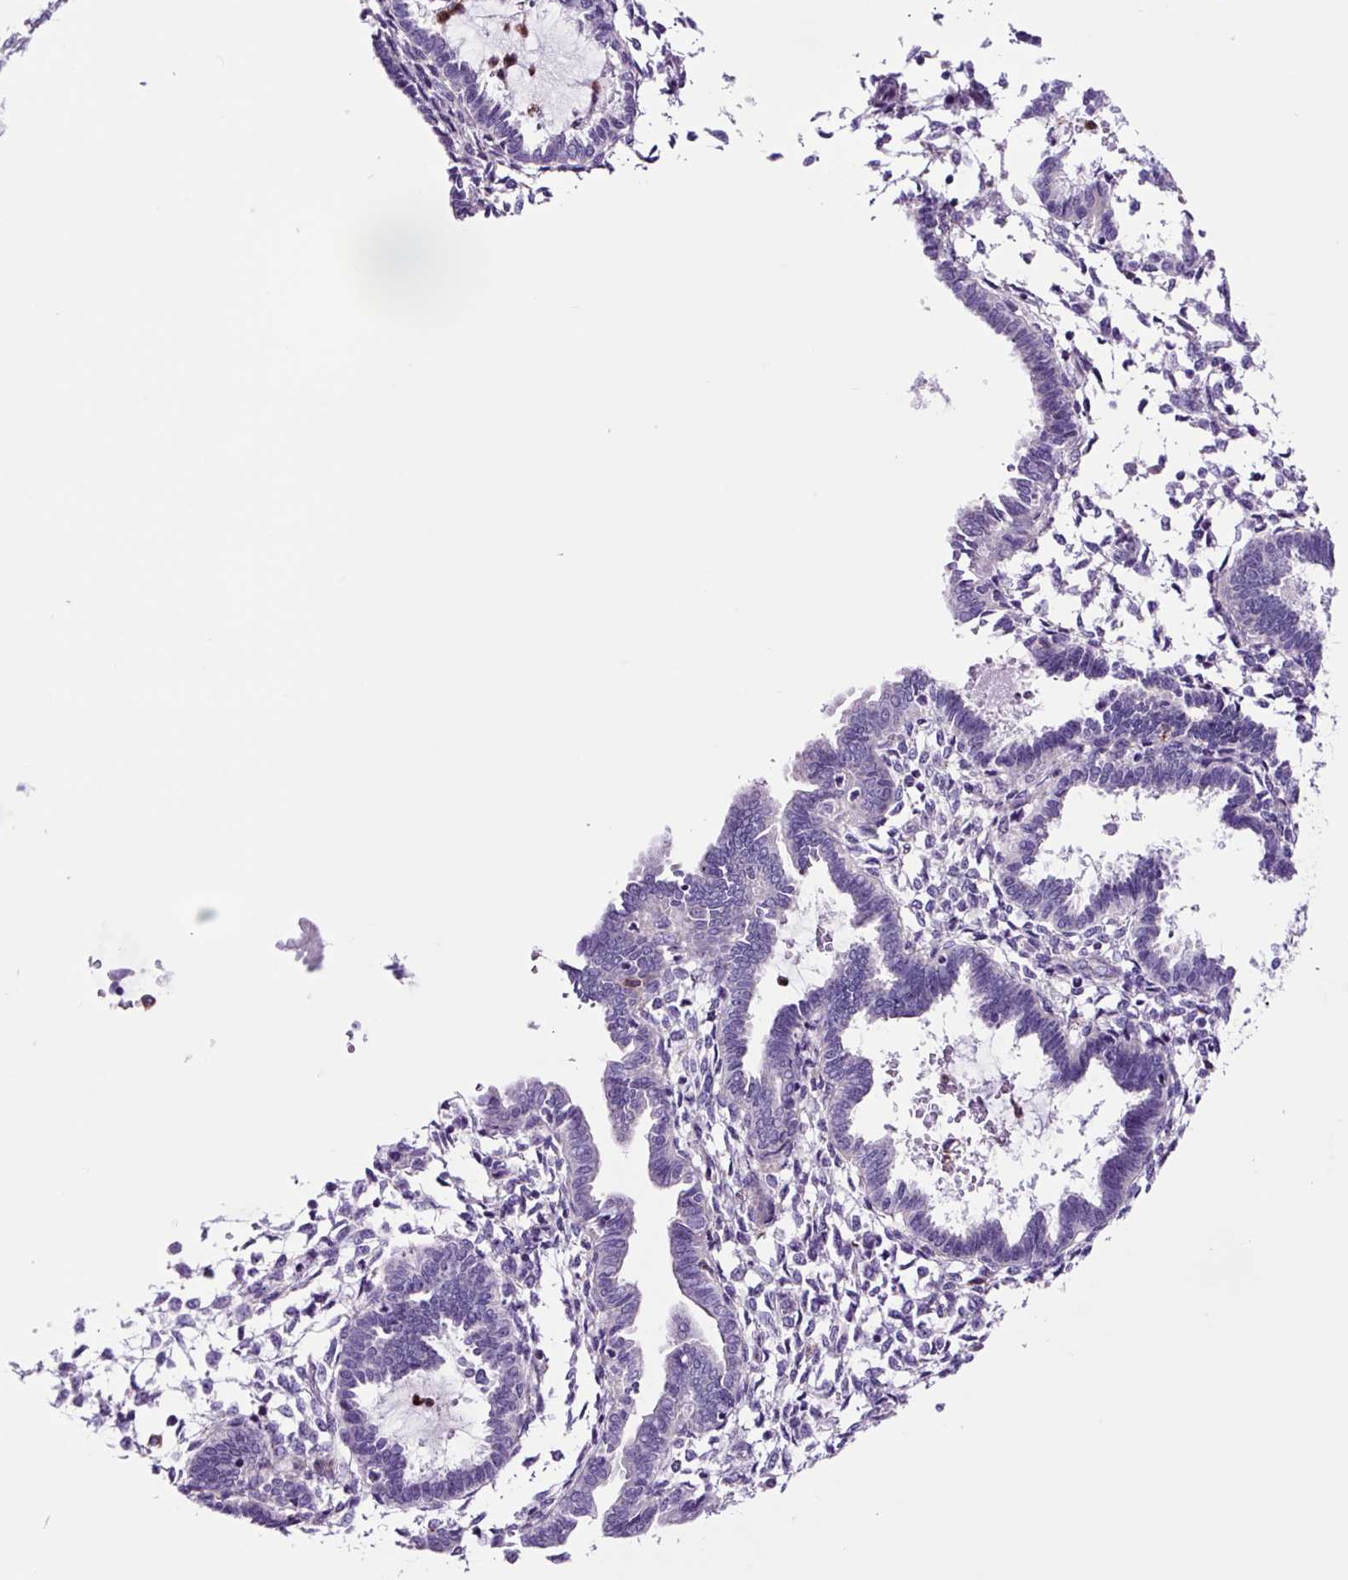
{"staining": {"intensity": "negative", "quantity": "none", "location": "none"}, "tissue": "endometrial cancer", "cell_type": "Tumor cells", "image_type": "cancer", "snomed": [{"axis": "morphology", "description": "Adenocarcinoma, NOS"}, {"axis": "topography", "description": "Uterus"}], "caption": "This is a image of immunohistochemistry staining of adenocarcinoma (endometrial), which shows no staining in tumor cells. (Stains: DAB (3,3'-diaminobenzidine) IHC with hematoxylin counter stain, Microscopy: brightfield microscopy at high magnification).", "gene": "LCN10", "patient": {"sex": "female", "age": 44}}